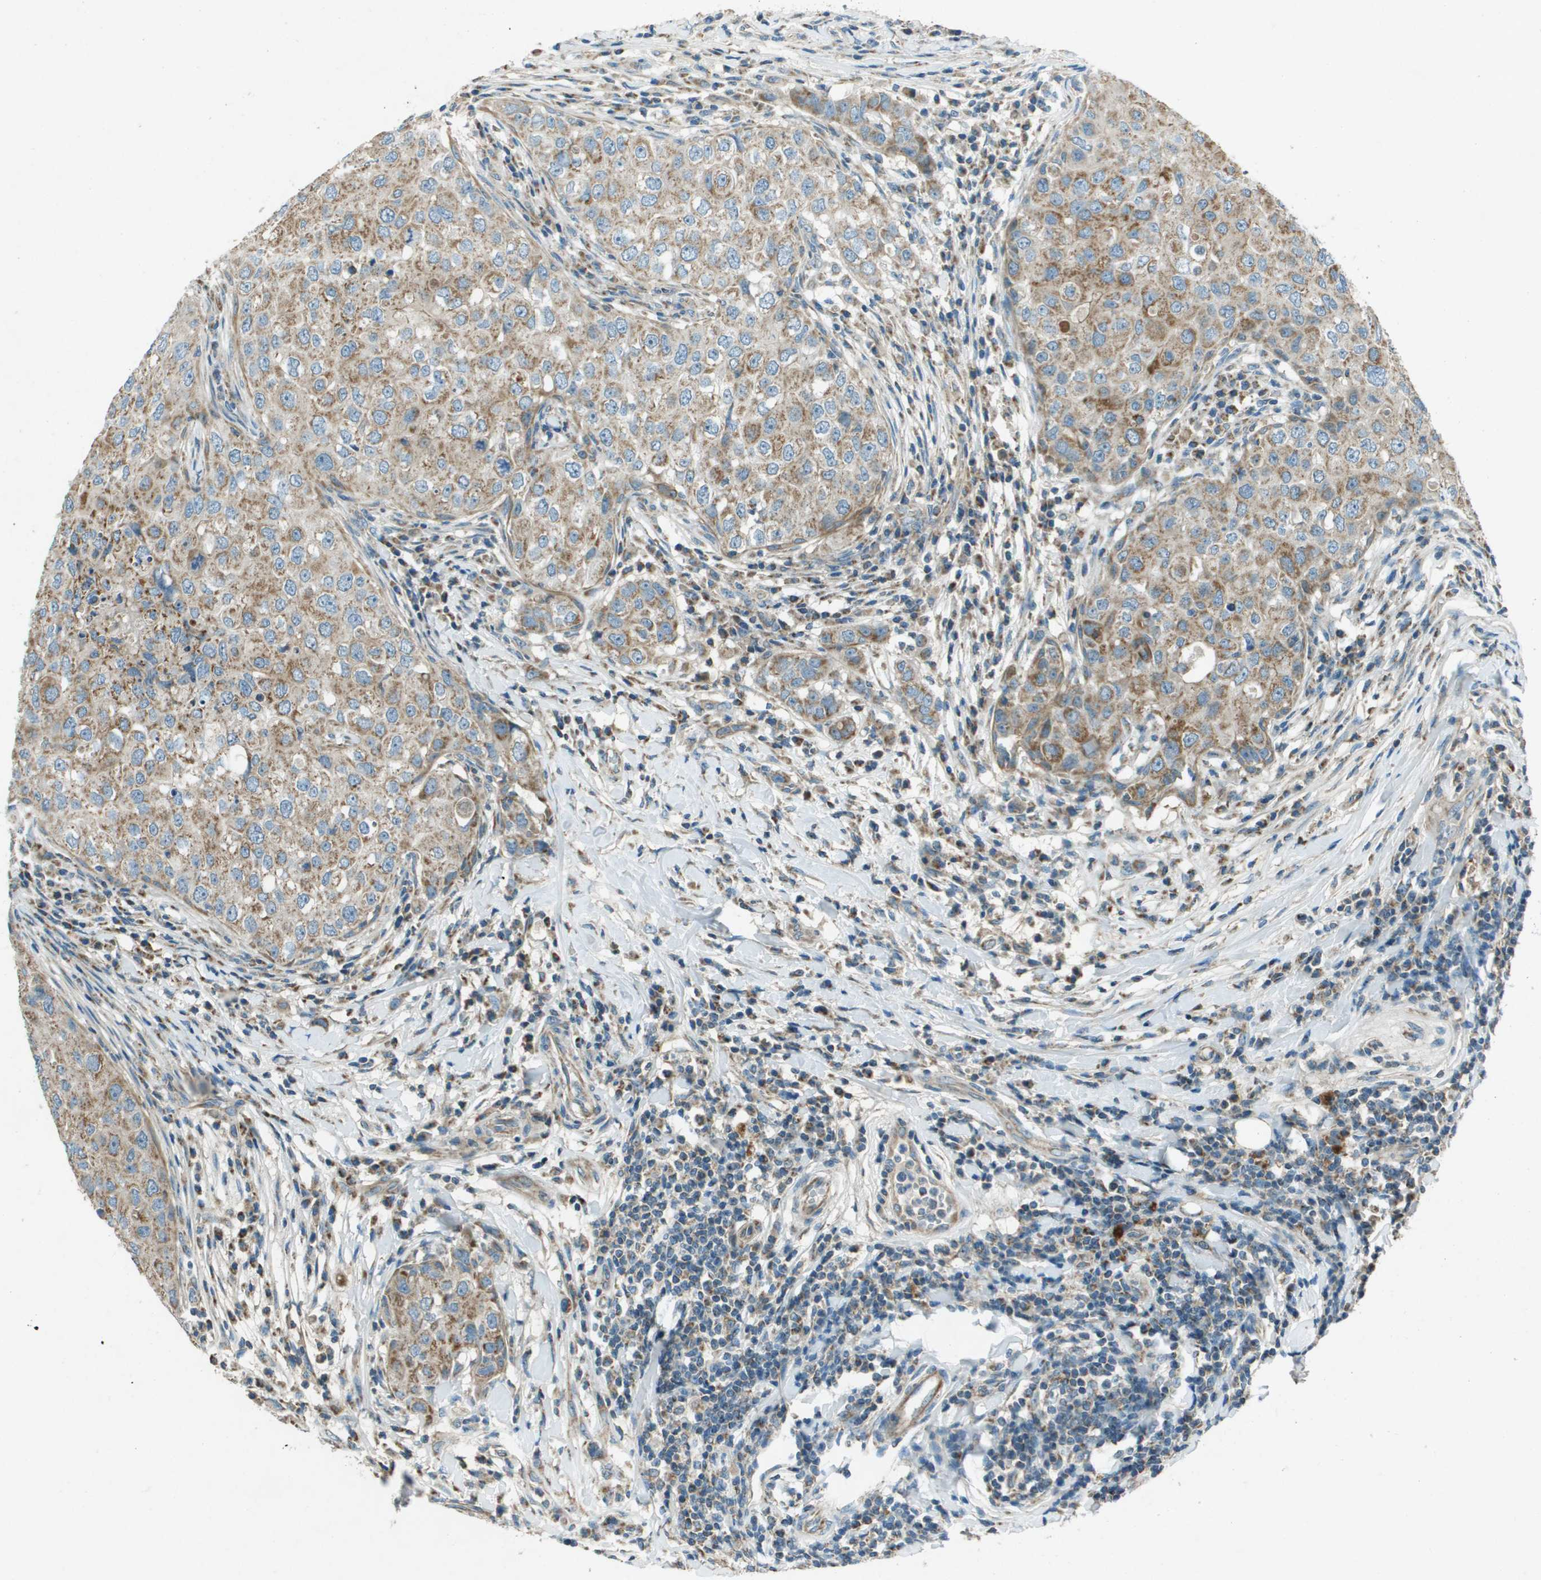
{"staining": {"intensity": "moderate", "quantity": ">75%", "location": "cytoplasmic/membranous"}, "tissue": "breast cancer", "cell_type": "Tumor cells", "image_type": "cancer", "snomed": [{"axis": "morphology", "description": "Duct carcinoma"}, {"axis": "topography", "description": "Breast"}], "caption": "Immunohistochemistry (IHC) image of infiltrating ductal carcinoma (breast) stained for a protein (brown), which shows medium levels of moderate cytoplasmic/membranous positivity in about >75% of tumor cells.", "gene": "MIGA1", "patient": {"sex": "female", "age": 27}}